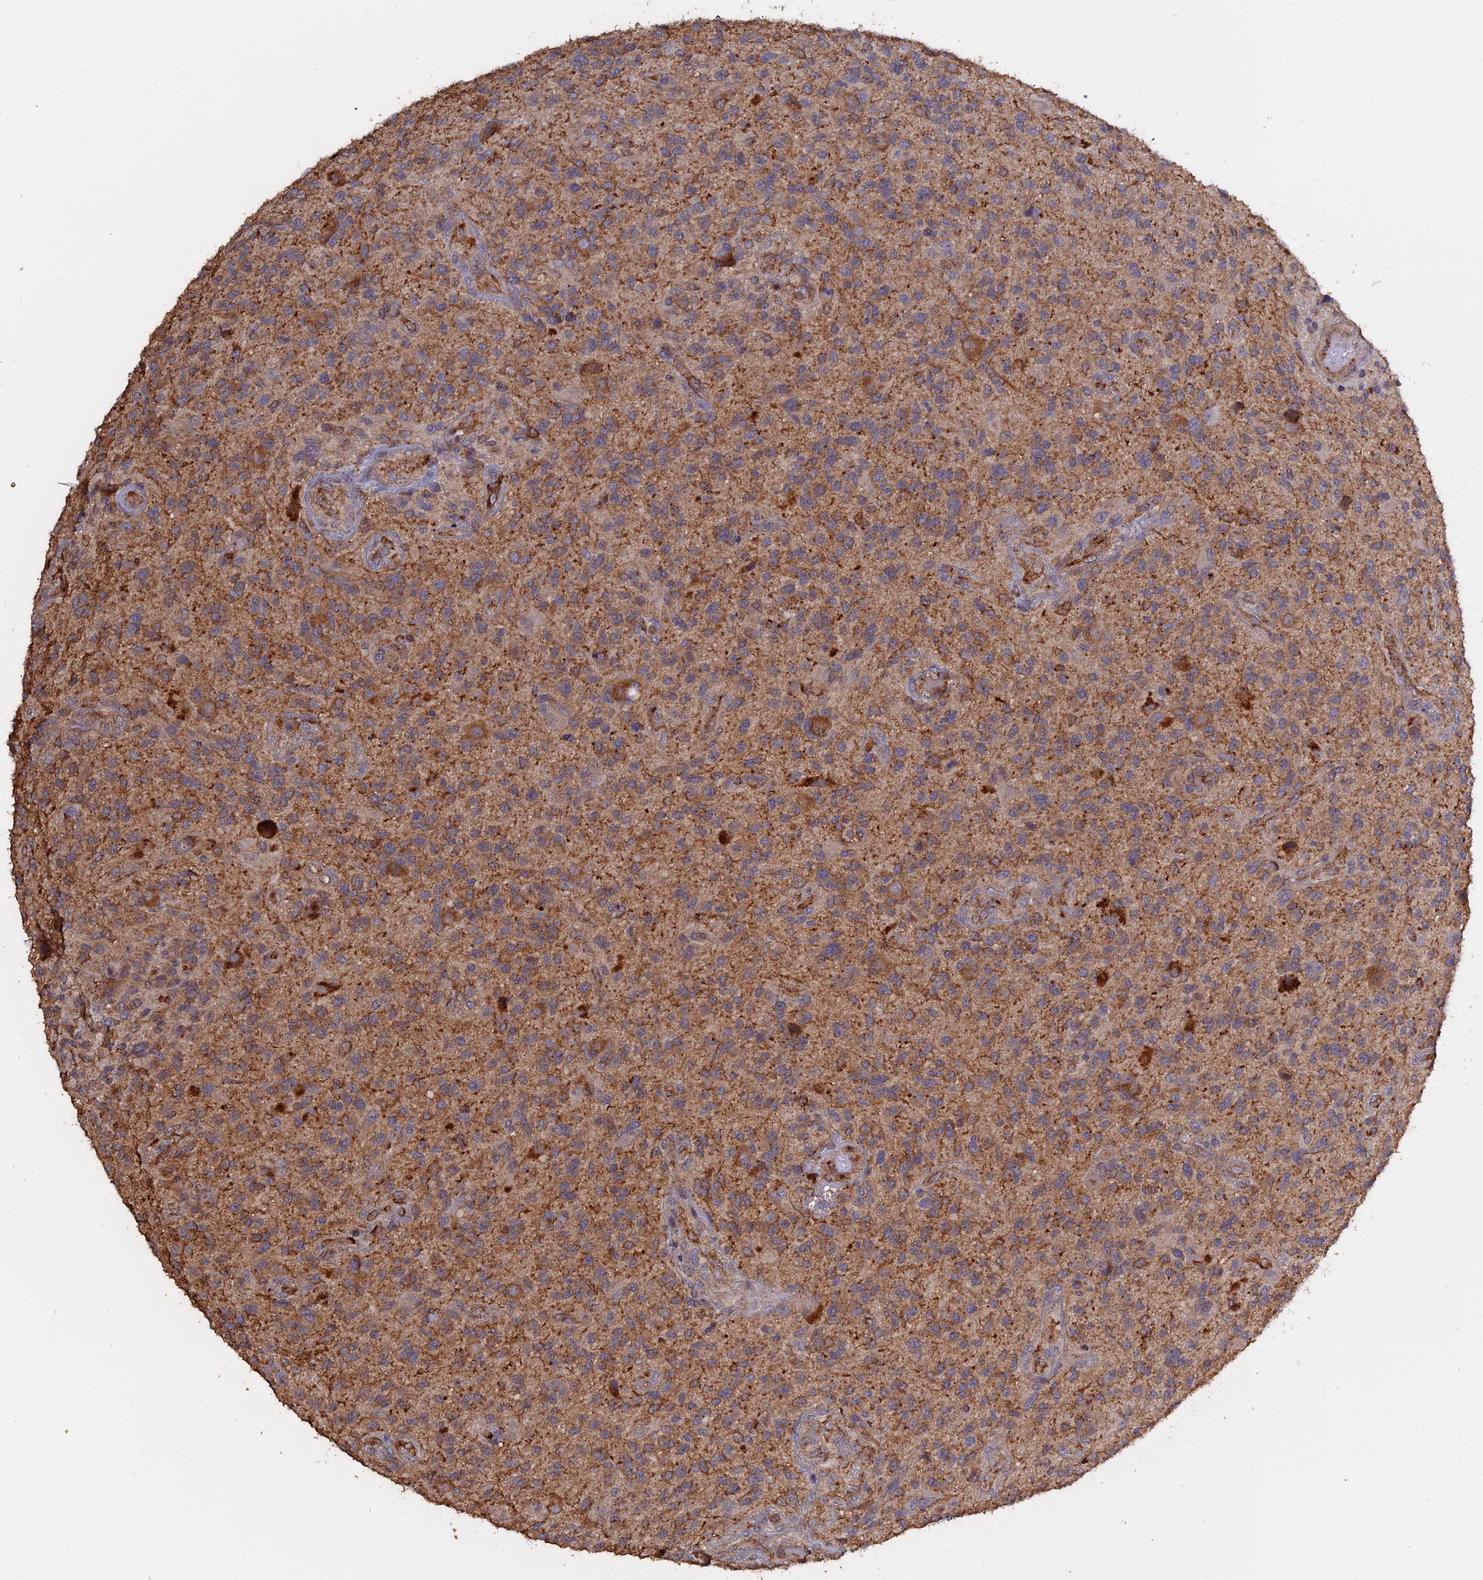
{"staining": {"intensity": "weak", "quantity": "25%-75%", "location": "cytoplasmic/membranous"}, "tissue": "glioma", "cell_type": "Tumor cells", "image_type": "cancer", "snomed": [{"axis": "morphology", "description": "Glioma, malignant, High grade"}, {"axis": "topography", "description": "Brain"}], "caption": "Glioma stained with a brown dye displays weak cytoplasmic/membranous positive positivity in approximately 25%-75% of tumor cells.", "gene": "PIGQ", "patient": {"sex": "male", "age": 47}}